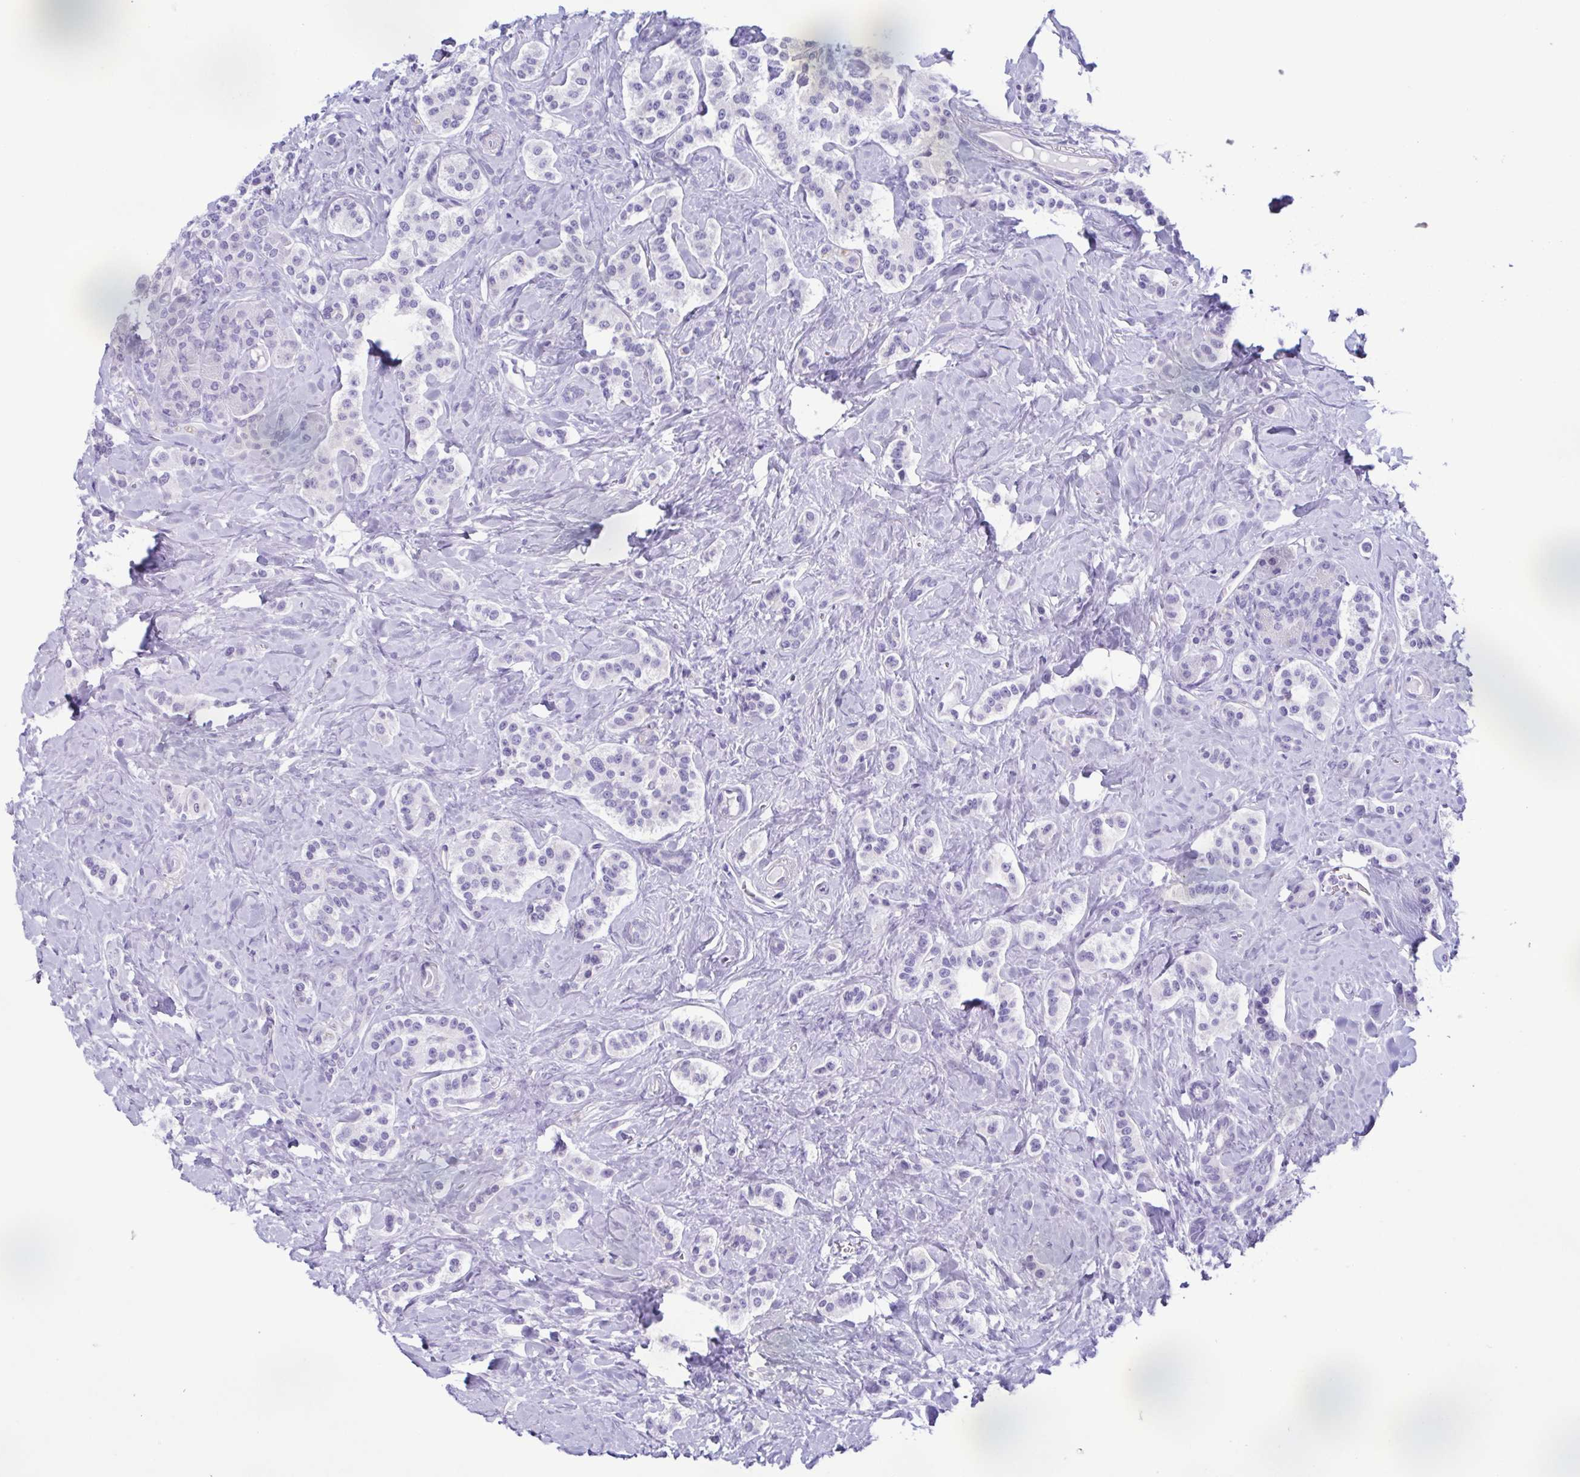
{"staining": {"intensity": "negative", "quantity": "none", "location": "none"}, "tissue": "carcinoid", "cell_type": "Tumor cells", "image_type": "cancer", "snomed": [{"axis": "morphology", "description": "Normal tissue, NOS"}, {"axis": "morphology", "description": "Carcinoid, malignant, NOS"}, {"axis": "topography", "description": "Pancreas"}], "caption": "Immunohistochemical staining of carcinoid demonstrates no significant staining in tumor cells. (DAB immunohistochemistry with hematoxylin counter stain).", "gene": "LTF", "patient": {"sex": "male", "age": 36}}